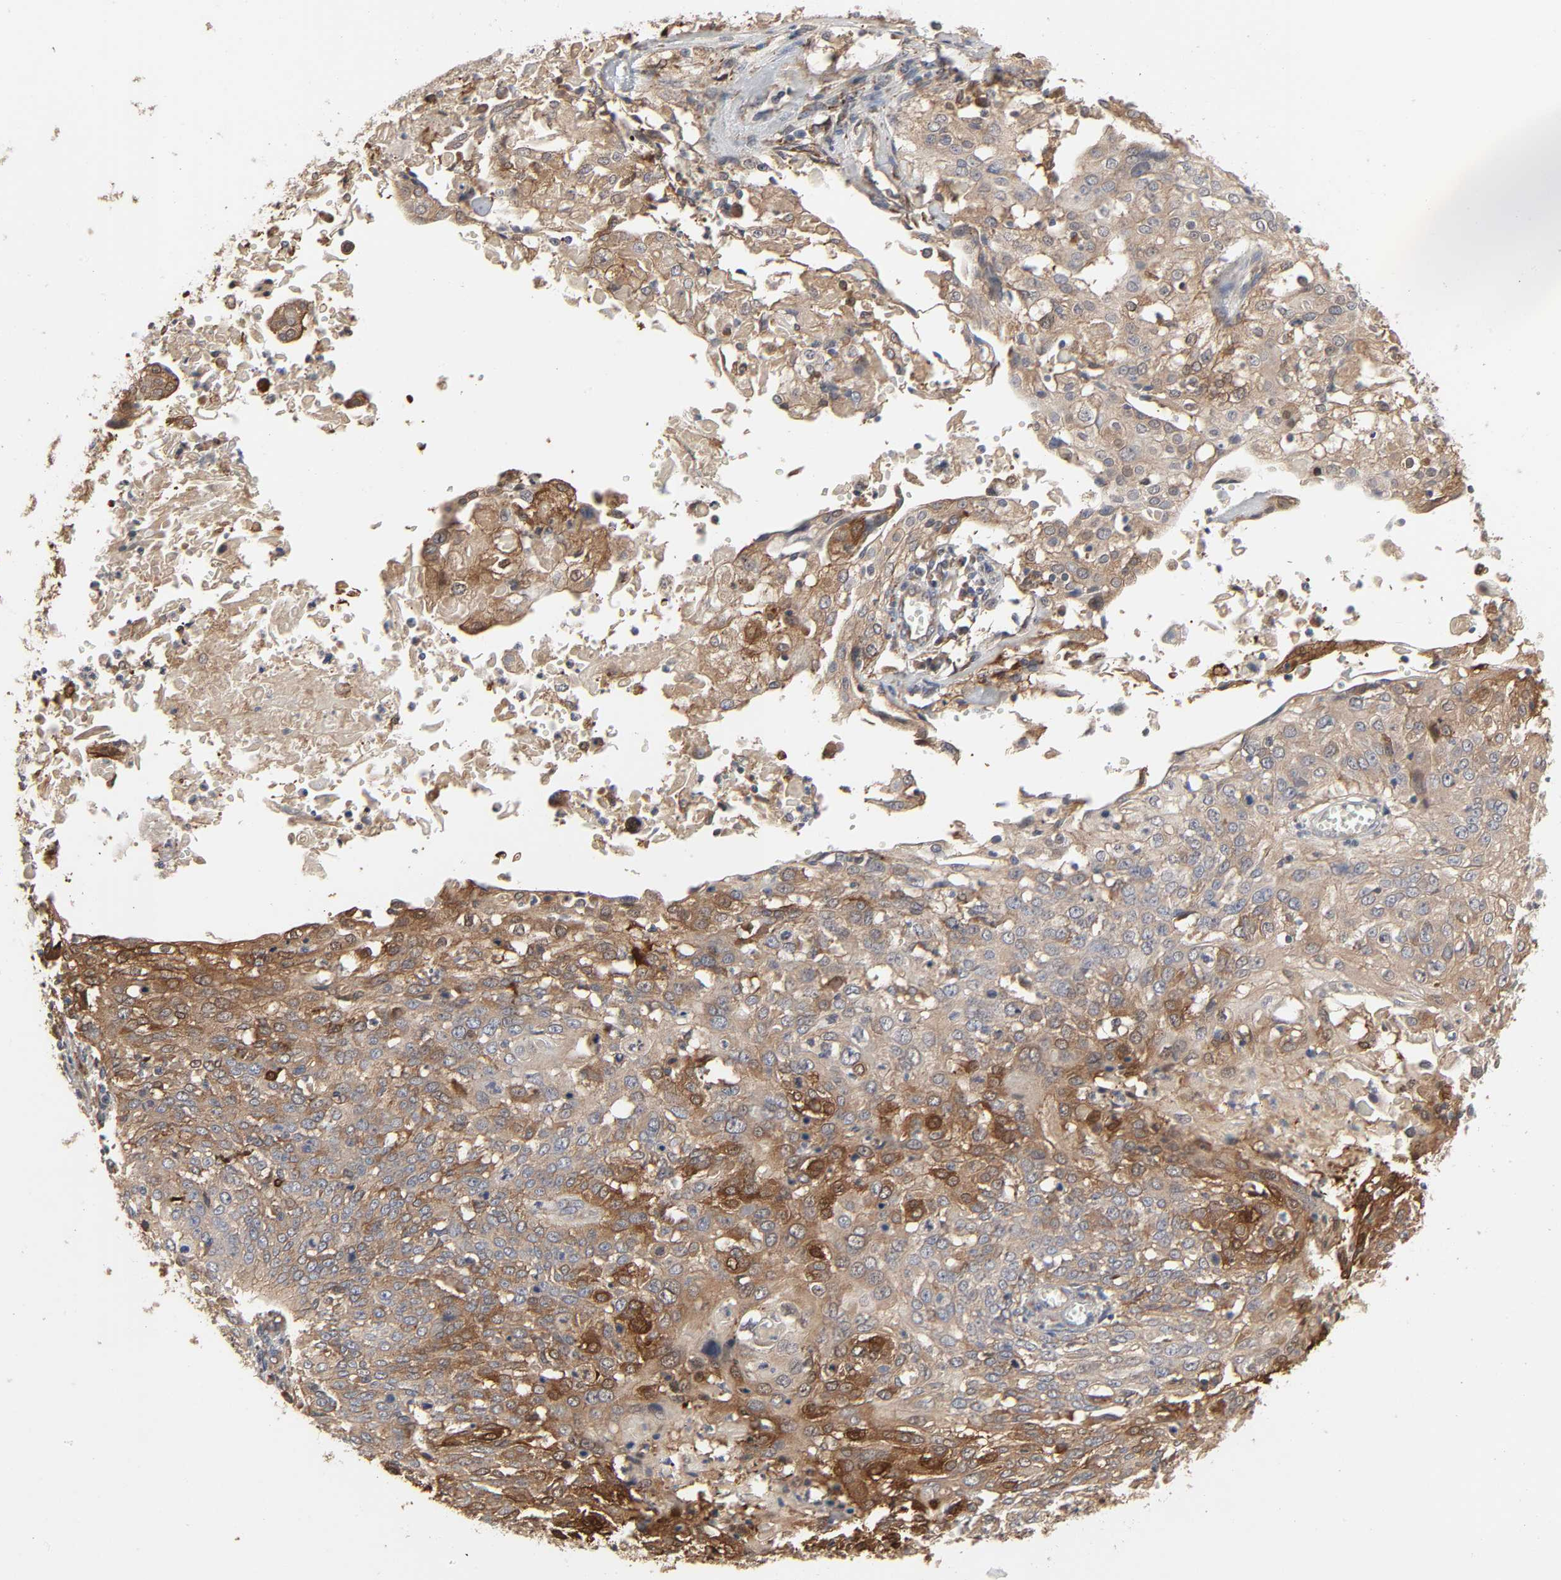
{"staining": {"intensity": "moderate", "quantity": ">75%", "location": "cytoplasmic/membranous"}, "tissue": "cervical cancer", "cell_type": "Tumor cells", "image_type": "cancer", "snomed": [{"axis": "morphology", "description": "Squamous cell carcinoma, NOS"}, {"axis": "topography", "description": "Cervix"}], "caption": "An immunohistochemistry (IHC) image of tumor tissue is shown. Protein staining in brown labels moderate cytoplasmic/membranous positivity in squamous cell carcinoma (cervical) within tumor cells.", "gene": "NDRG2", "patient": {"sex": "female", "age": 39}}